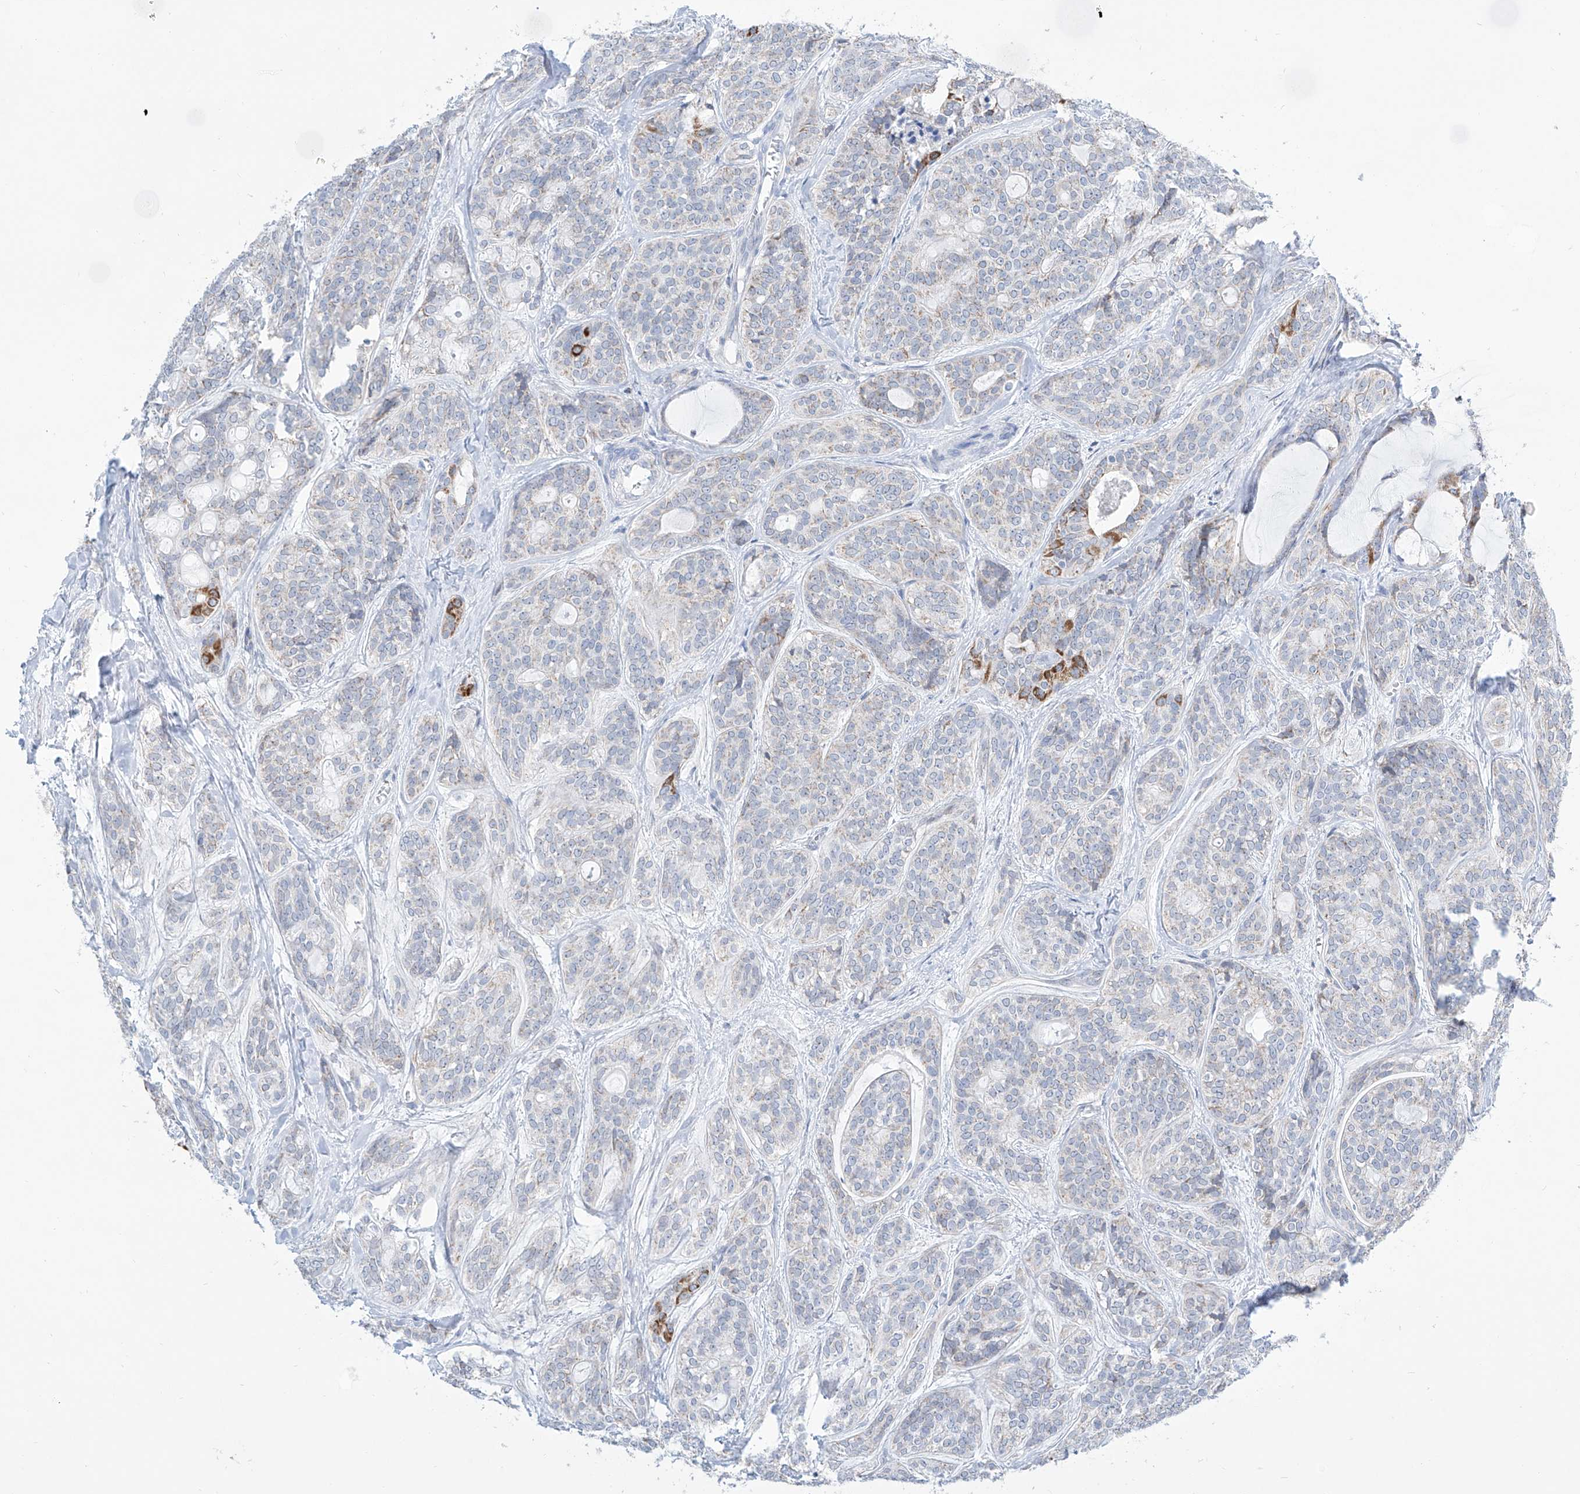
{"staining": {"intensity": "moderate", "quantity": "<25%", "location": "cytoplasmic/membranous"}, "tissue": "head and neck cancer", "cell_type": "Tumor cells", "image_type": "cancer", "snomed": [{"axis": "morphology", "description": "Adenocarcinoma, NOS"}, {"axis": "topography", "description": "Head-Neck"}], "caption": "Human head and neck cancer (adenocarcinoma) stained for a protein (brown) shows moderate cytoplasmic/membranous positive expression in about <25% of tumor cells.", "gene": "ALDH6A1", "patient": {"sex": "male", "age": 66}}